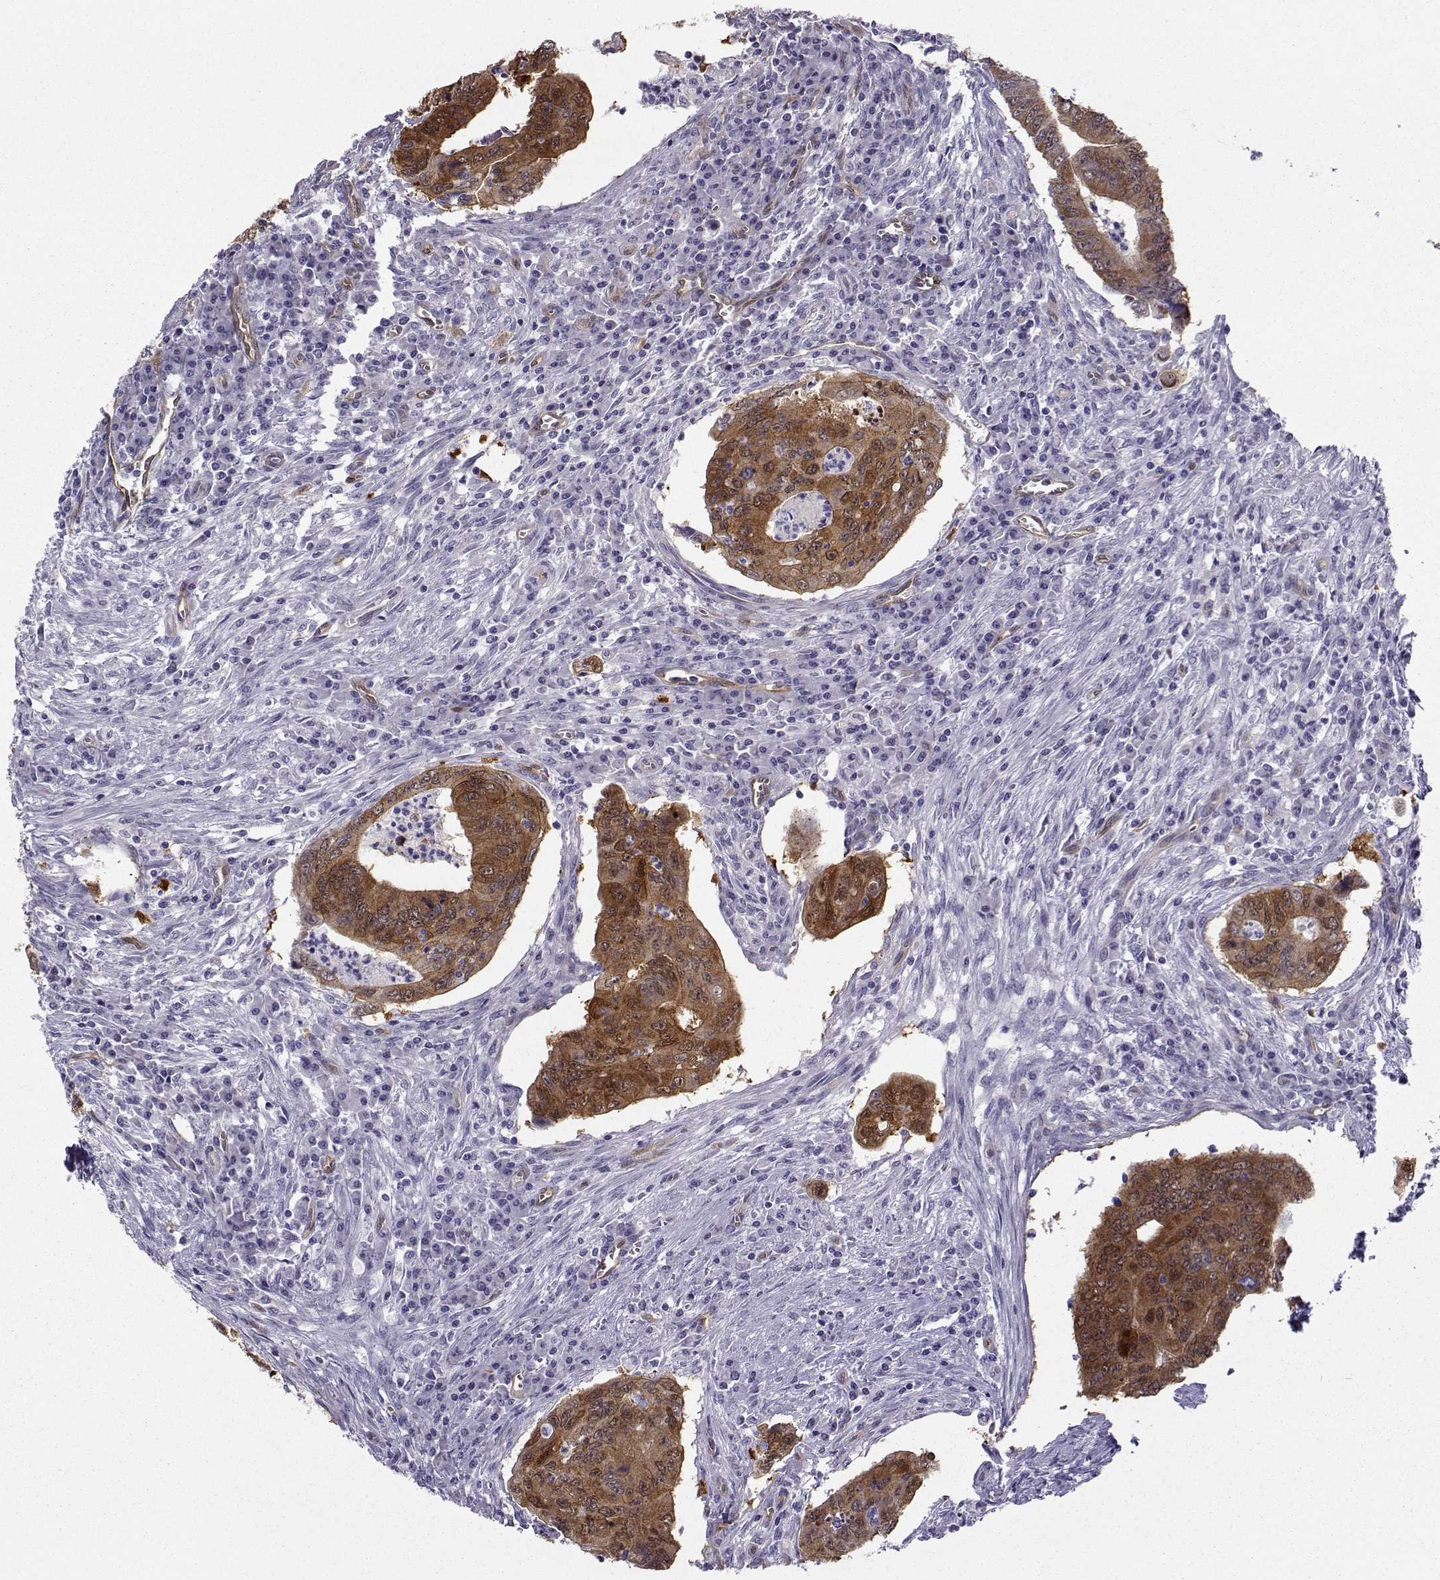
{"staining": {"intensity": "strong", "quantity": ">75%", "location": "cytoplasmic/membranous"}, "tissue": "colorectal cancer", "cell_type": "Tumor cells", "image_type": "cancer", "snomed": [{"axis": "morphology", "description": "Adenocarcinoma, NOS"}, {"axis": "topography", "description": "Colon"}], "caption": "Protein staining shows strong cytoplasmic/membranous staining in about >75% of tumor cells in colorectal adenocarcinoma. (IHC, brightfield microscopy, high magnification).", "gene": "NQO1", "patient": {"sex": "male", "age": 53}}